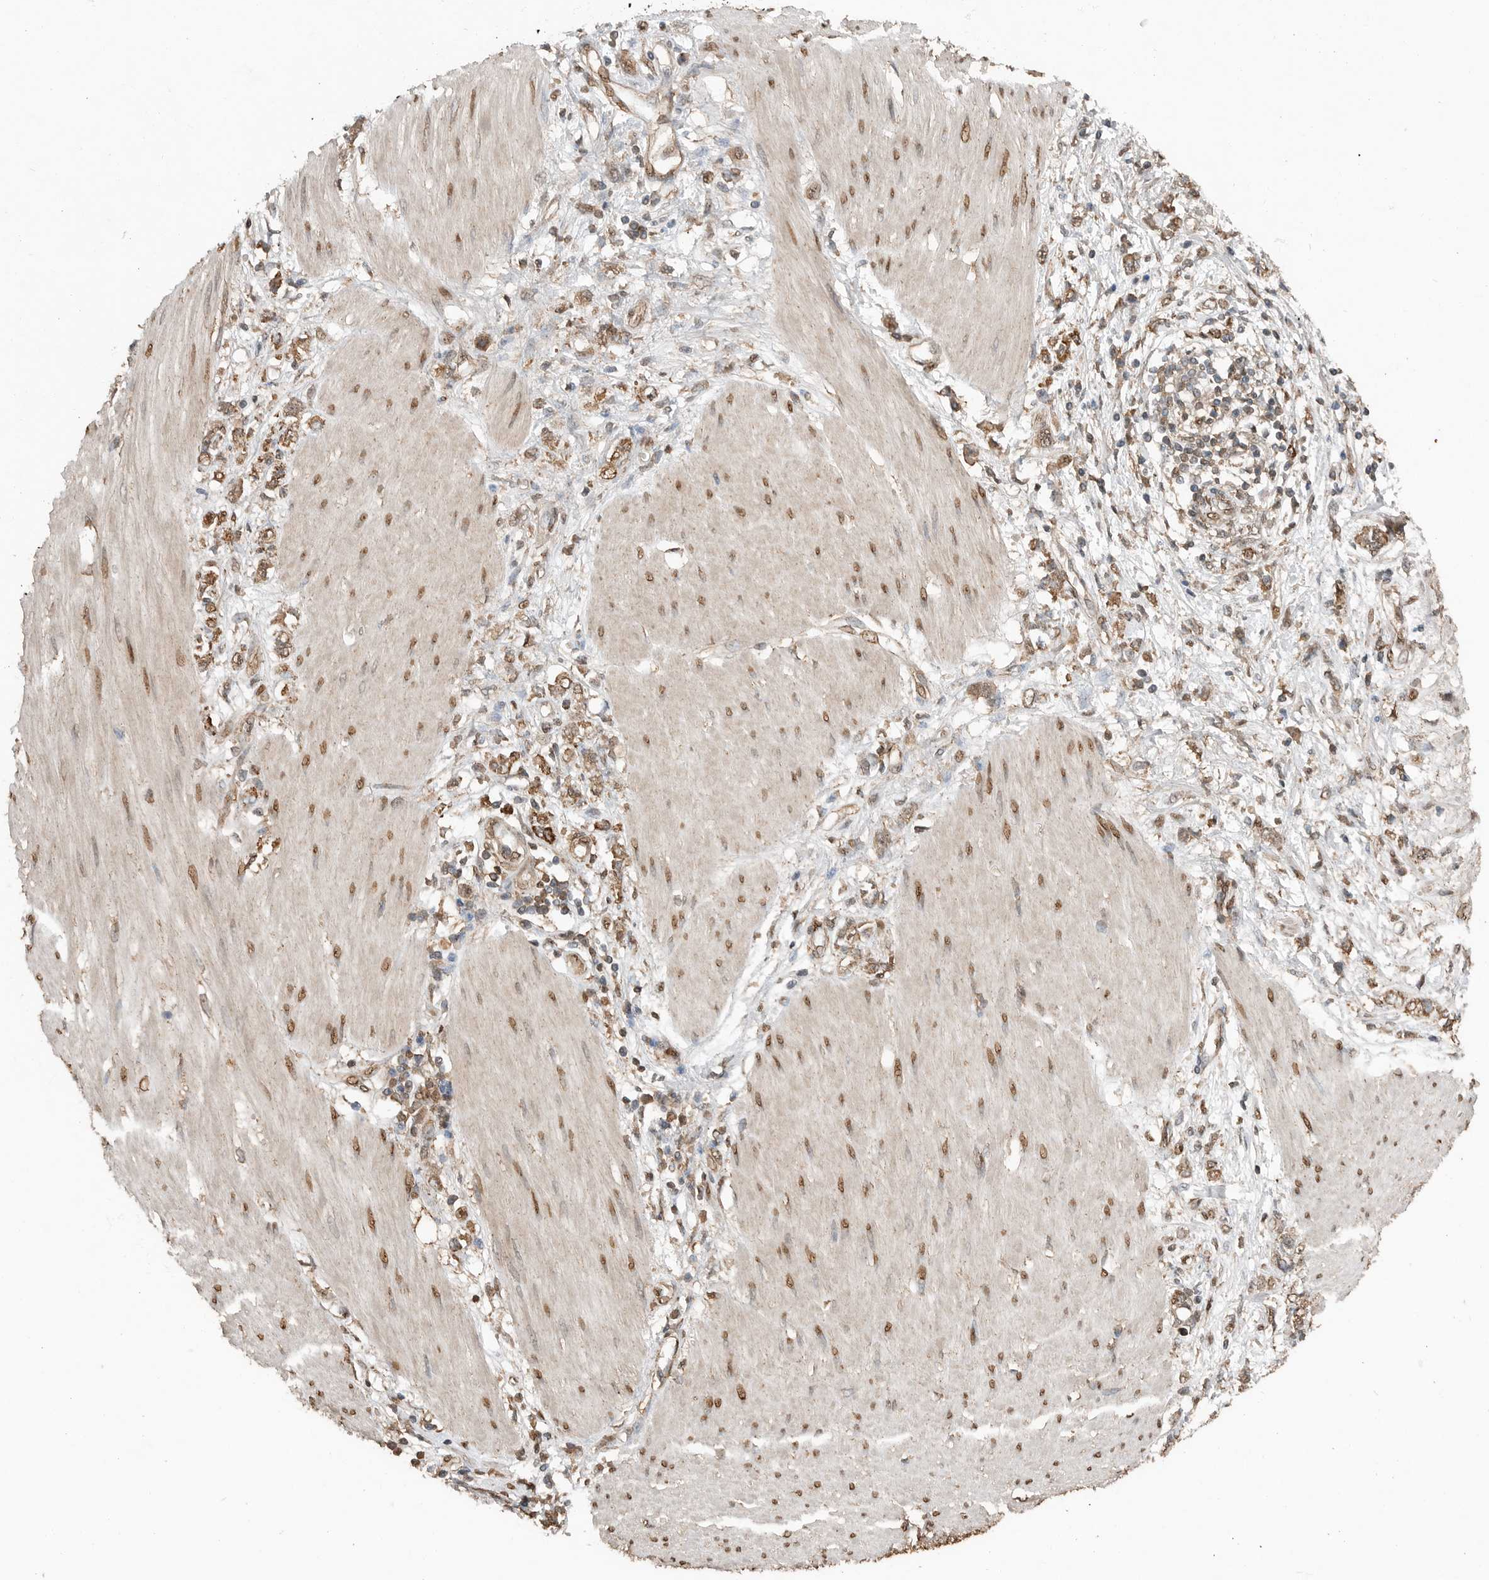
{"staining": {"intensity": "moderate", "quantity": ">75%", "location": "cytoplasmic/membranous"}, "tissue": "stomach cancer", "cell_type": "Tumor cells", "image_type": "cancer", "snomed": [{"axis": "morphology", "description": "Adenocarcinoma, NOS"}, {"axis": "topography", "description": "Stomach"}], "caption": "This photomicrograph demonstrates stomach cancer (adenocarcinoma) stained with immunohistochemistry (IHC) to label a protein in brown. The cytoplasmic/membranous of tumor cells show moderate positivity for the protein. Nuclei are counter-stained blue.", "gene": "BLZF1", "patient": {"sex": "female", "age": 76}}